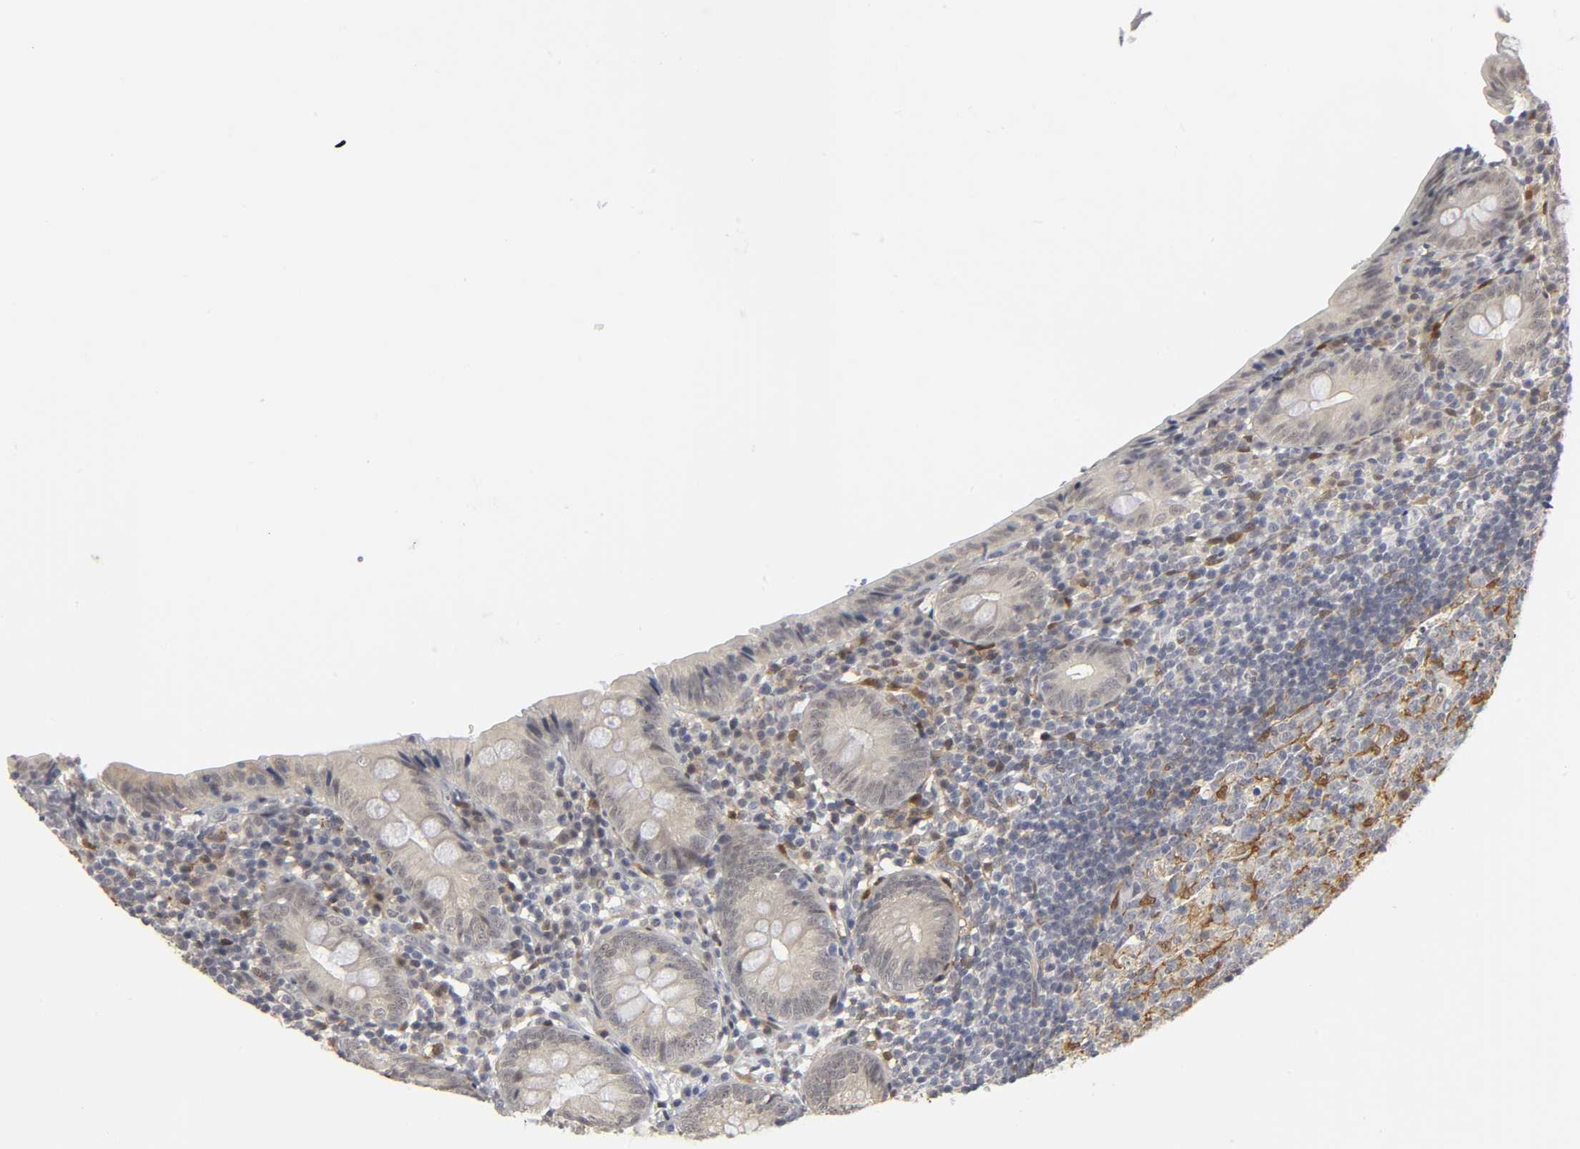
{"staining": {"intensity": "weak", "quantity": "<25%", "location": "cytoplasmic/membranous"}, "tissue": "appendix", "cell_type": "Glandular cells", "image_type": "normal", "snomed": [{"axis": "morphology", "description": "Normal tissue, NOS"}, {"axis": "topography", "description": "Appendix"}], "caption": "Glandular cells are negative for protein expression in normal human appendix. (DAB (3,3'-diaminobenzidine) immunohistochemistry with hematoxylin counter stain).", "gene": "PDLIM3", "patient": {"sex": "female", "age": 10}}